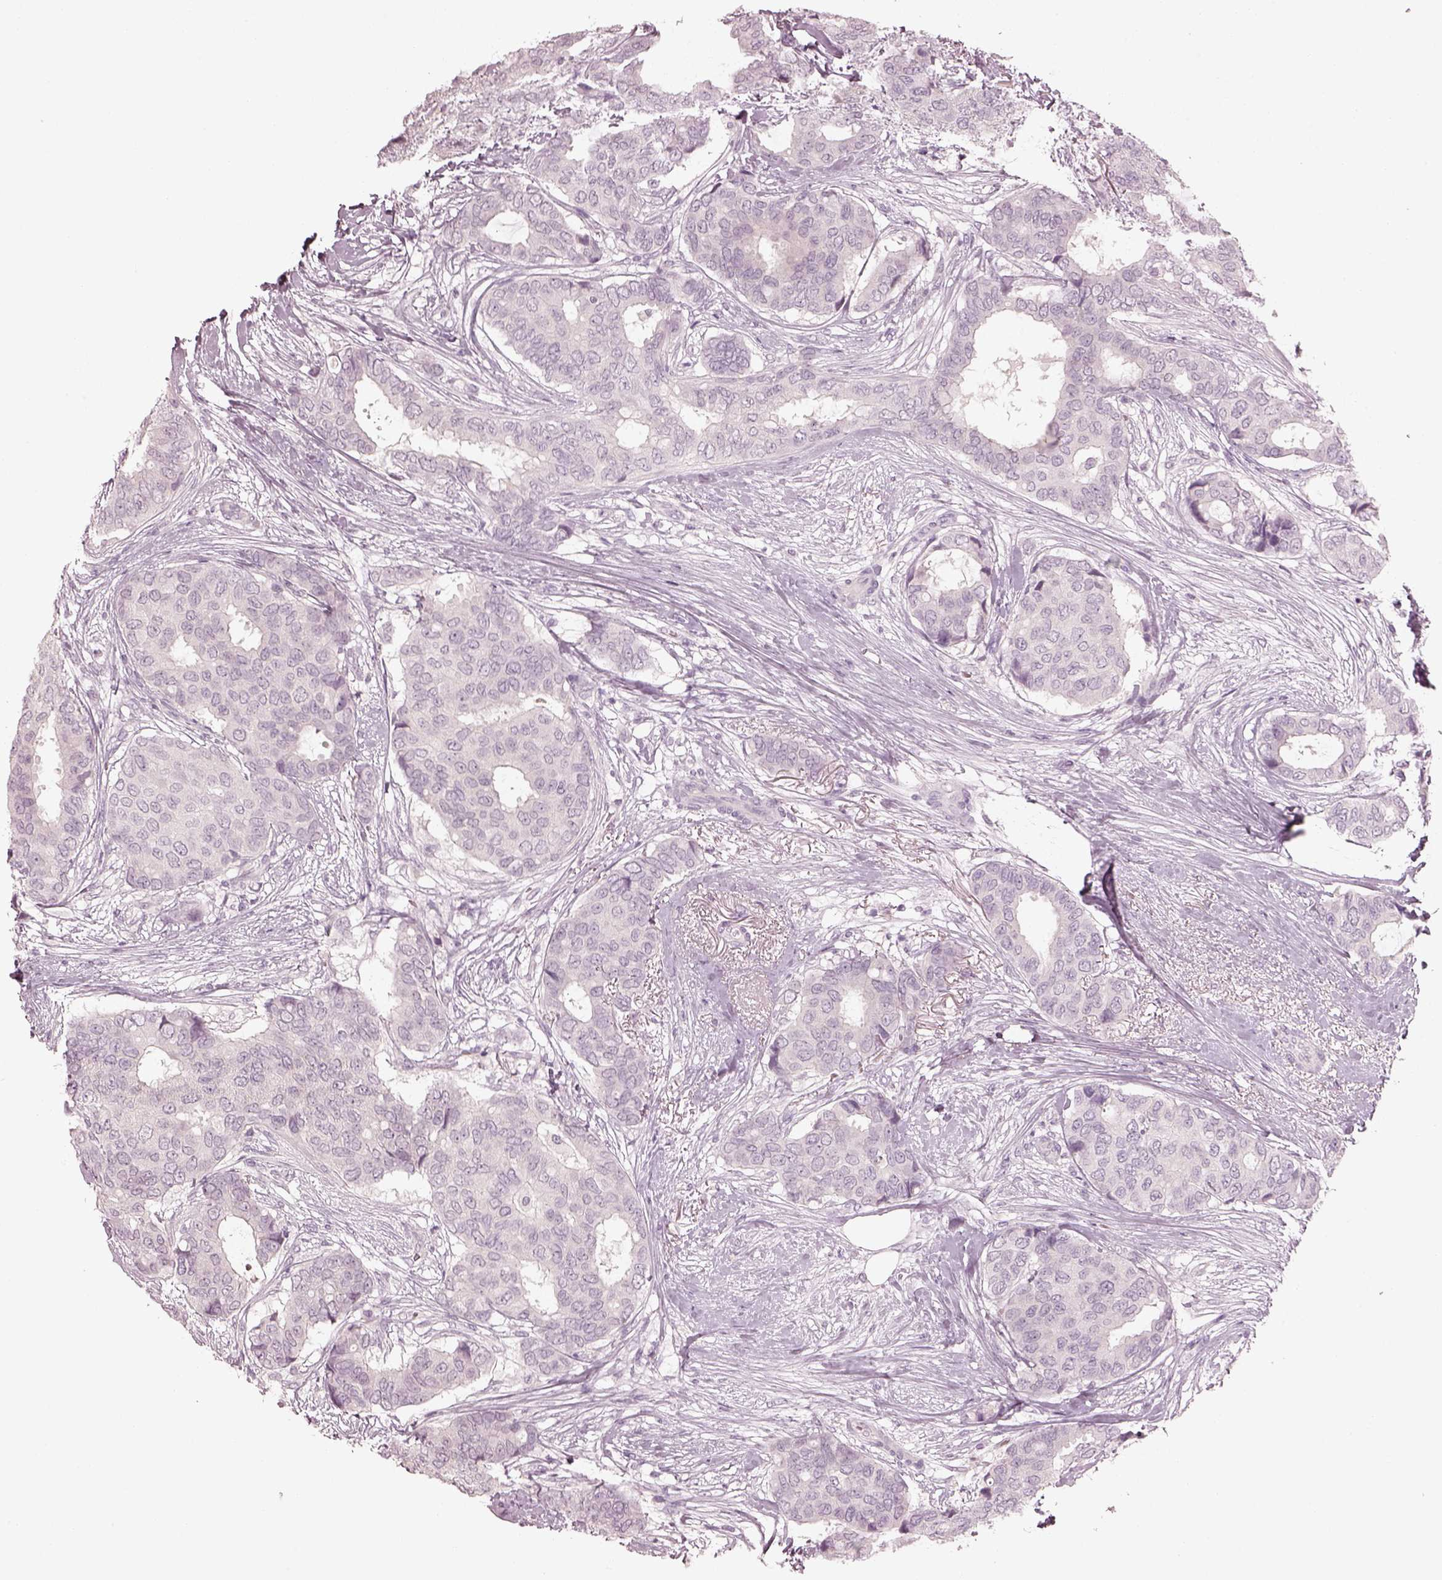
{"staining": {"intensity": "negative", "quantity": "none", "location": "none"}, "tissue": "breast cancer", "cell_type": "Tumor cells", "image_type": "cancer", "snomed": [{"axis": "morphology", "description": "Duct carcinoma"}, {"axis": "topography", "description": "Breast"}], "caption": "A micrograph of breast cancer stained for a protein demonstrates no brown staining in tumor cells. (Brightfield microscopy of DAB IHC at high magnification).", "gene": "SPATA6L", "patient": {"sex": "female", "age": 75}}